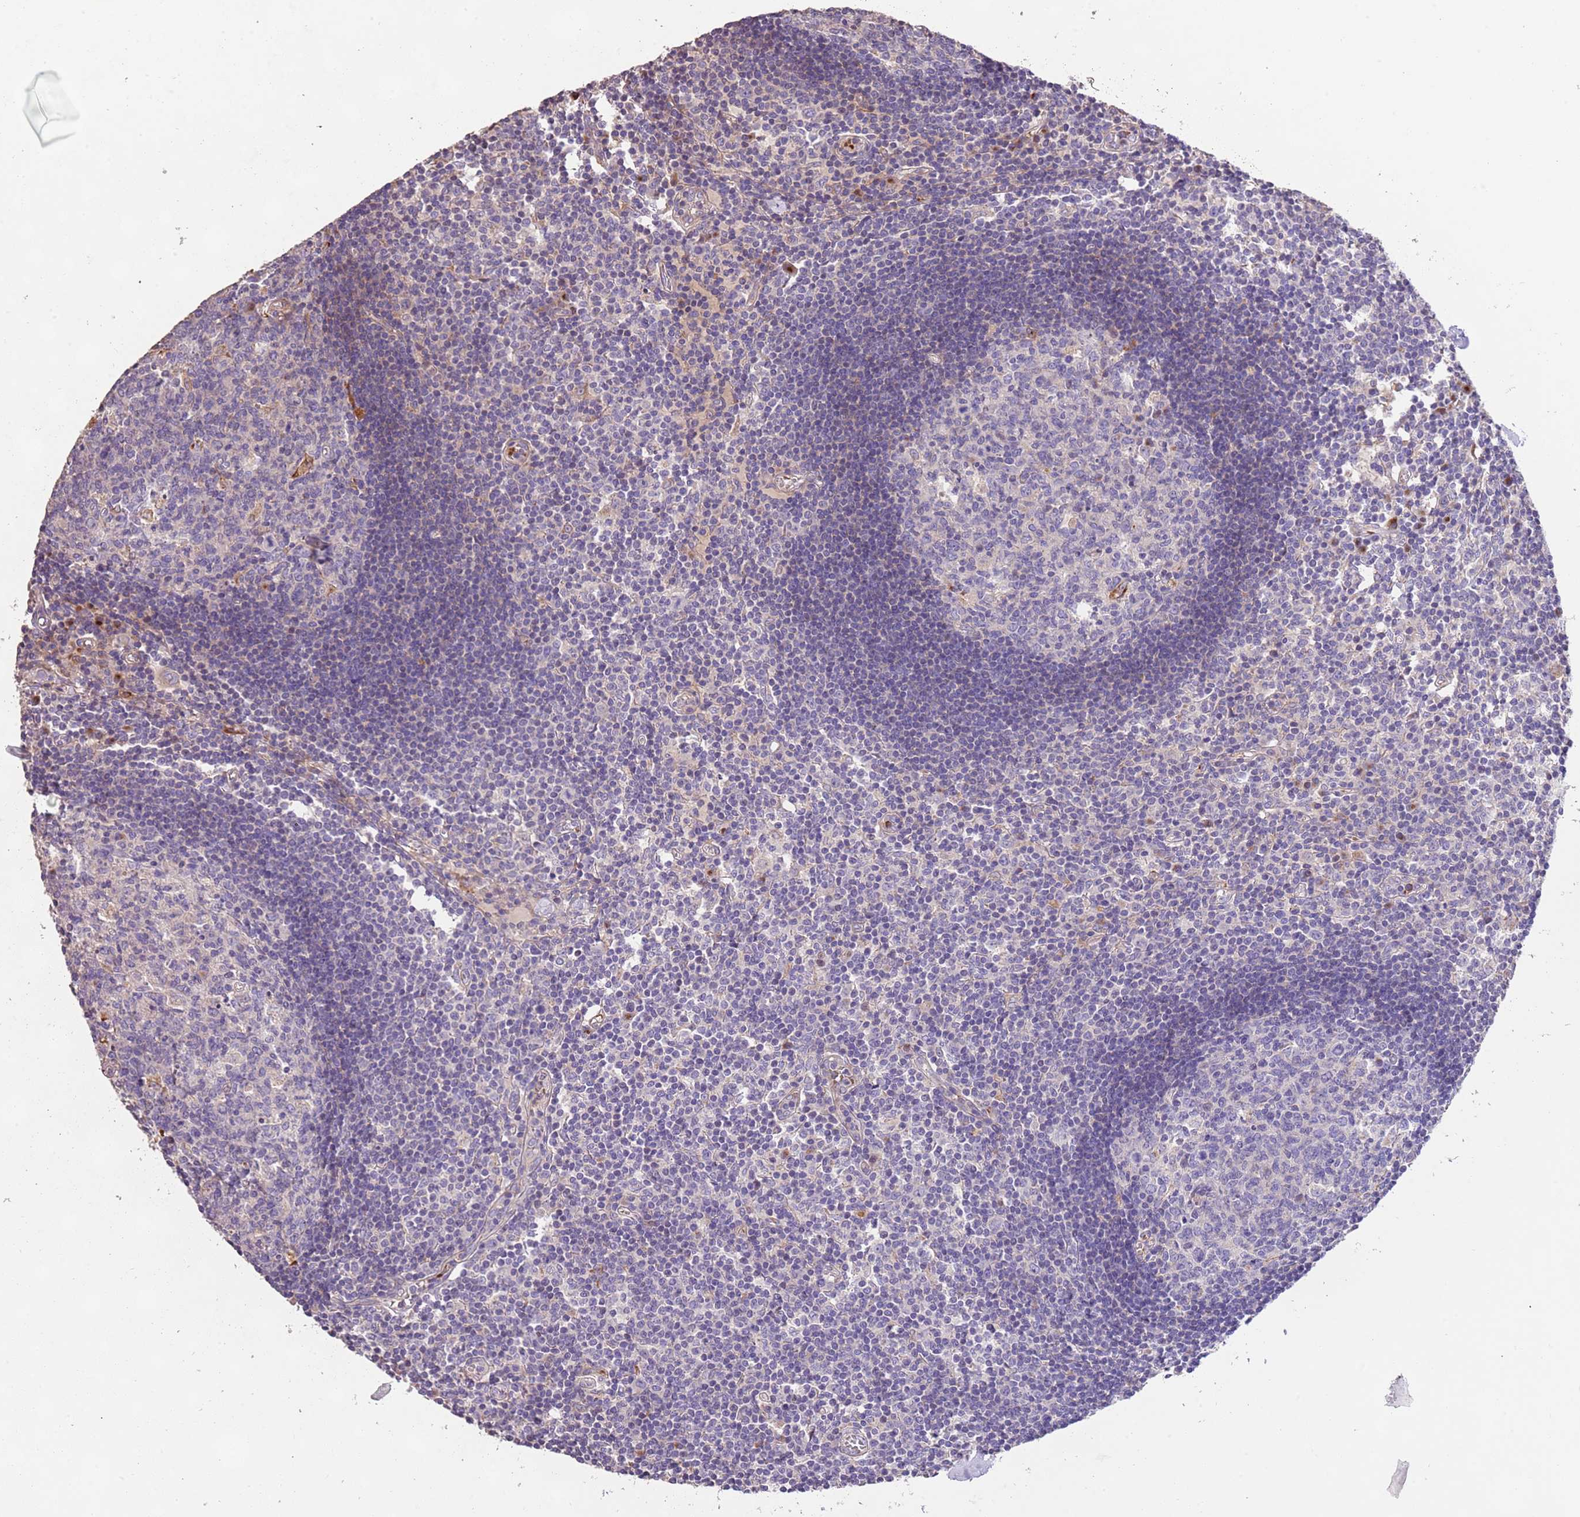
{"staining": {"intensity": "weak", "quantity": "<25%", "location": "cytoplasmic/membranous"}, "tissue": "lymph node", "cell_type": "Germinal center cells", "image_type": "normal", "snomed": [{"axis": "morphology", "description": "Normal tissue, NOS"}, {"axis": "topography", "description": "Lymph node"}], "caption": "Image shows no protein staining in germinal center cells of normal lymph node. (DAB IHC visualized using brightfield microscopy, high magnification).", "gene": "PIGA", "patient": {"sex": "female", "age": 55}}